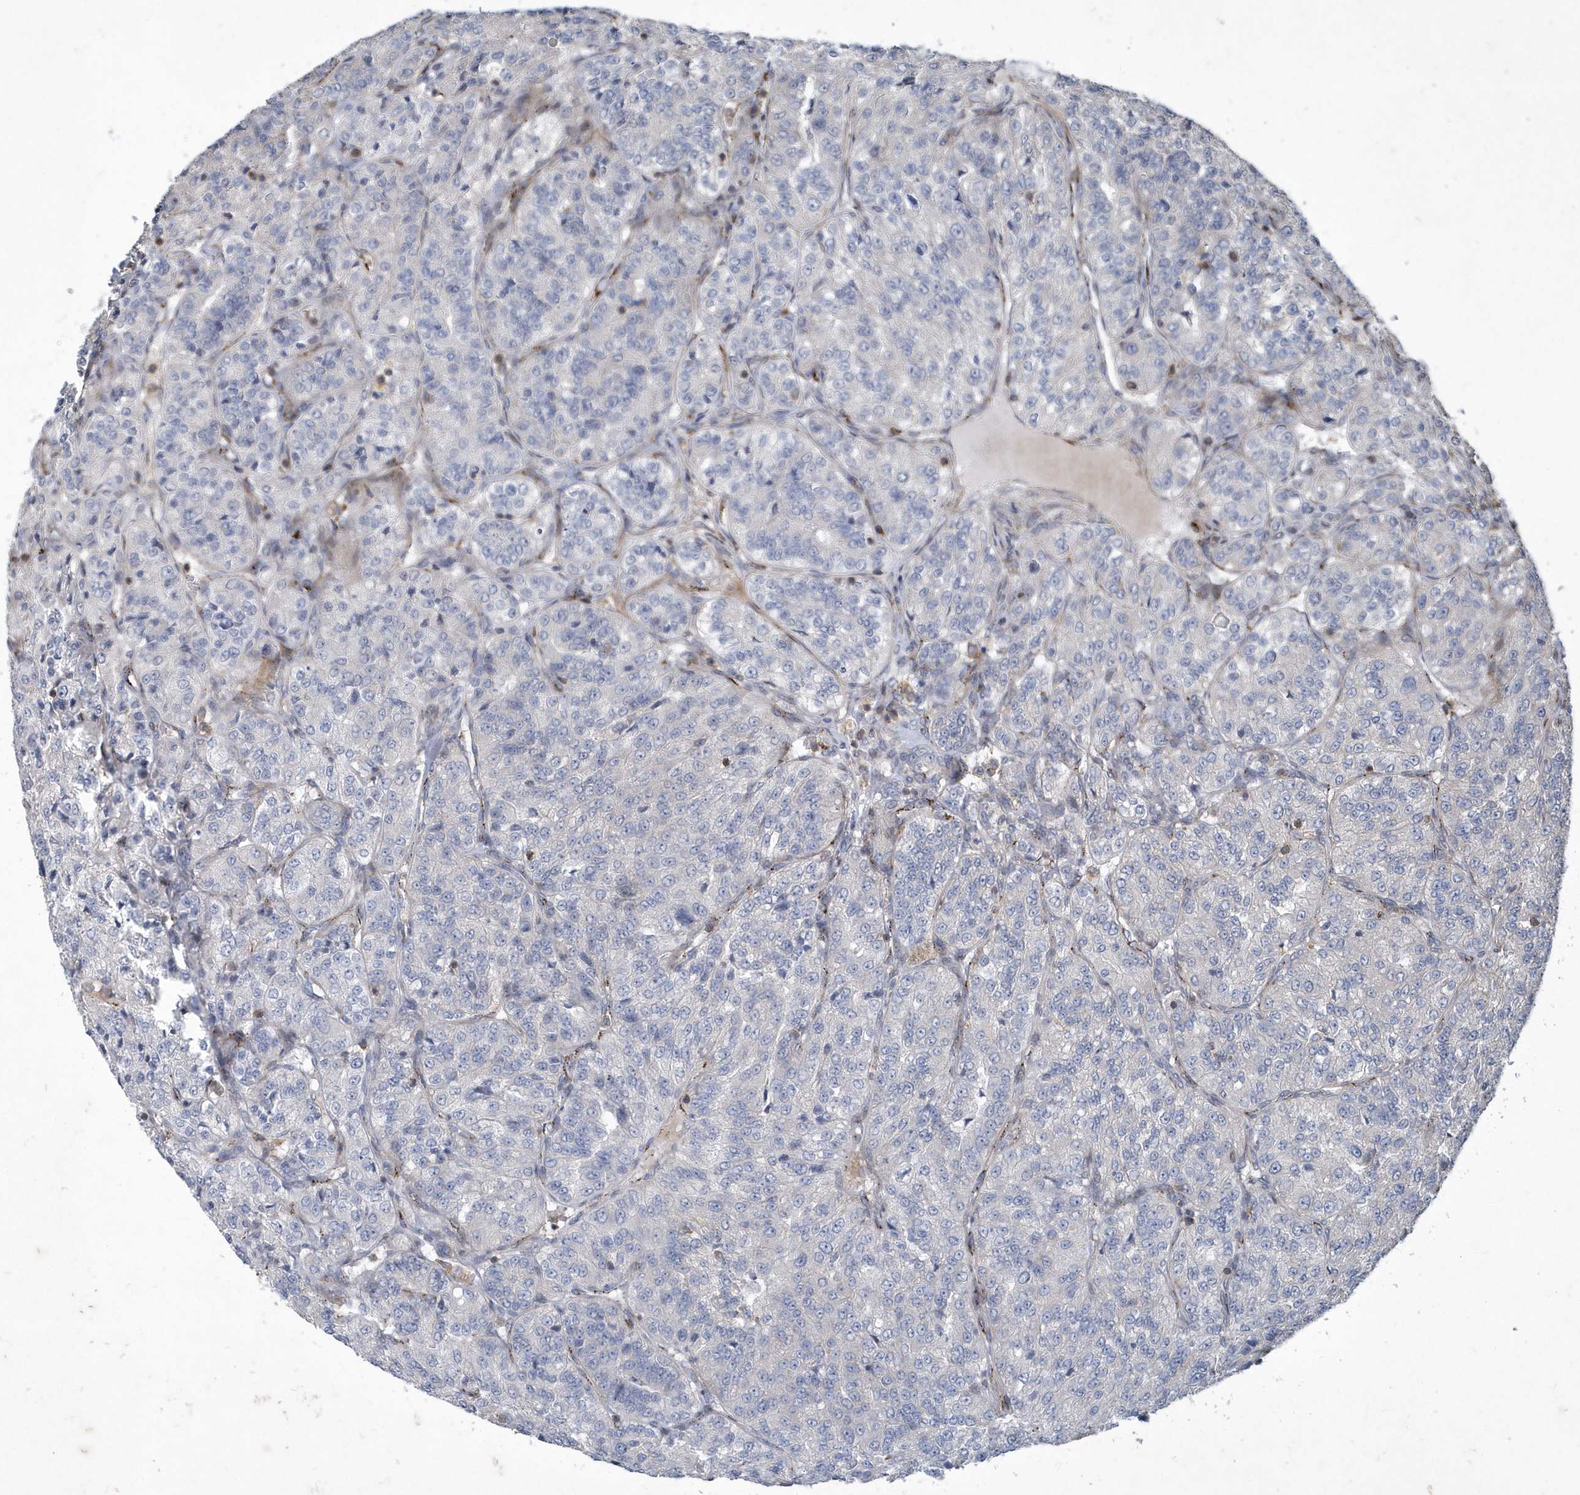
{"staining": {"intensity": "negative", "quantity": "none", "location": "none"}, "tissue": "renal cancer", "cell_type": "Tumor cells", "image_type": "cancer", "snomed": [{"axis": "morphology", "description": "Adenocarcinoma, NOS"}, {"axis": "topography", "description": "Kidney"}], "caption": "Immunohistochemical staining of renal adenocarcinoma exhibits no significant positivity in tumor cells. (Brightfield microscopy of DAB immunohistochemistry at high magnification).", "gene": "N4BP2", "patient": {"sex": "female", "age": 63}}